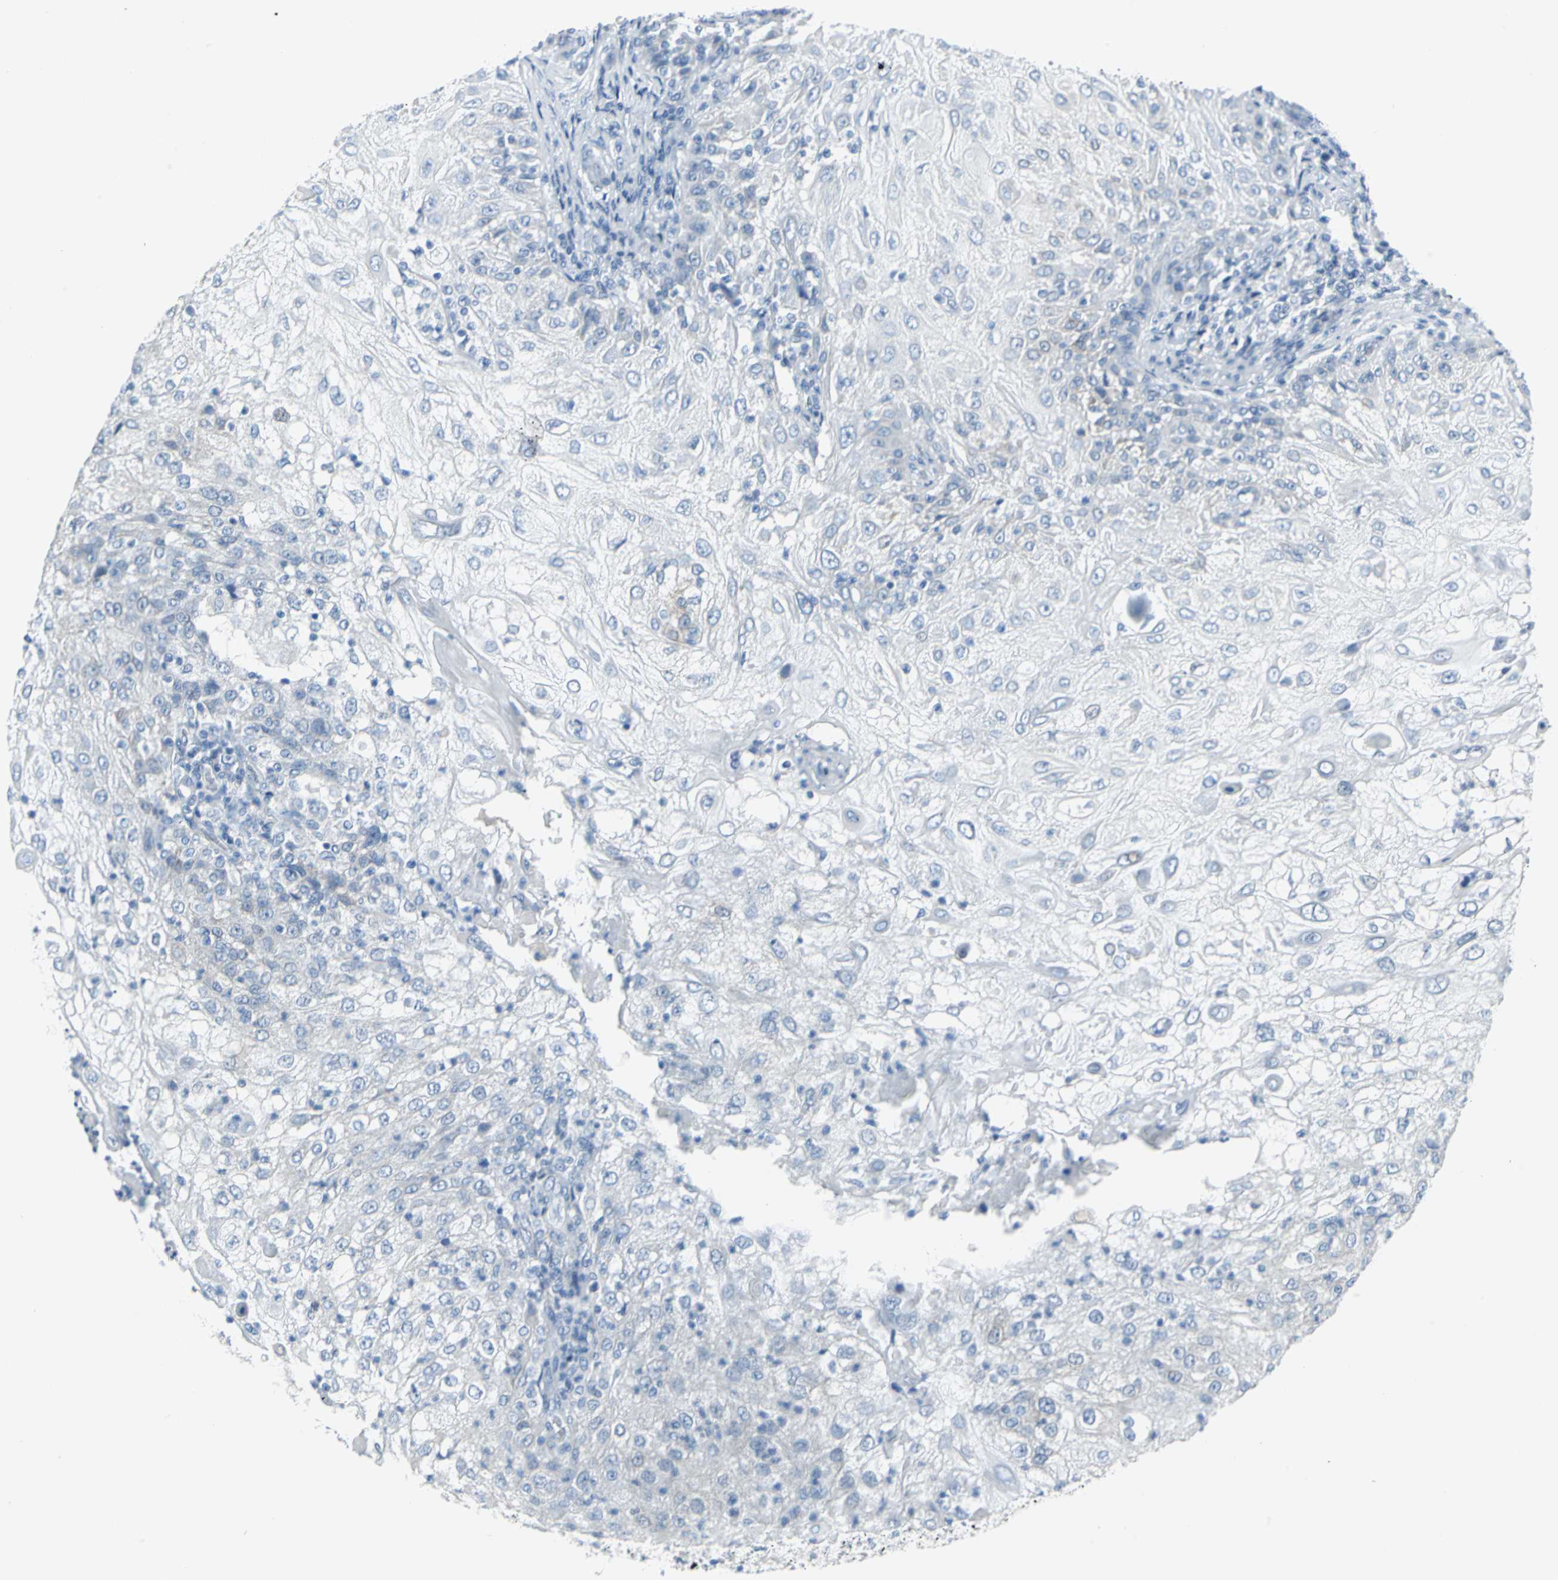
{"staining": {"intensity": "weak", "quantity": "<25%", "location": "cytoplasmic/membranous"}, "tissue": "skin cancer", "cell_type": "Tumor cells", "image_type": "cancer", "snomed": [{"axis": "morphology", "description": "Normal tissue, NOS"}, {"axis": "morphology", "description": "Squamous cell carcinoma, NOS"}, {"axis": "topography", "description": "Skin"}], "caption": "This is a photomicrograph of IHC staining of skin cancer, which shows no expression in tumor cells. Brightfield microscopy of immunohistochemistry stained with DAB (brown) and hematoxylin (blue), captured at high magnification.", "gene": "CYB5A", "patient": {"sex": "female", "age": 83}}